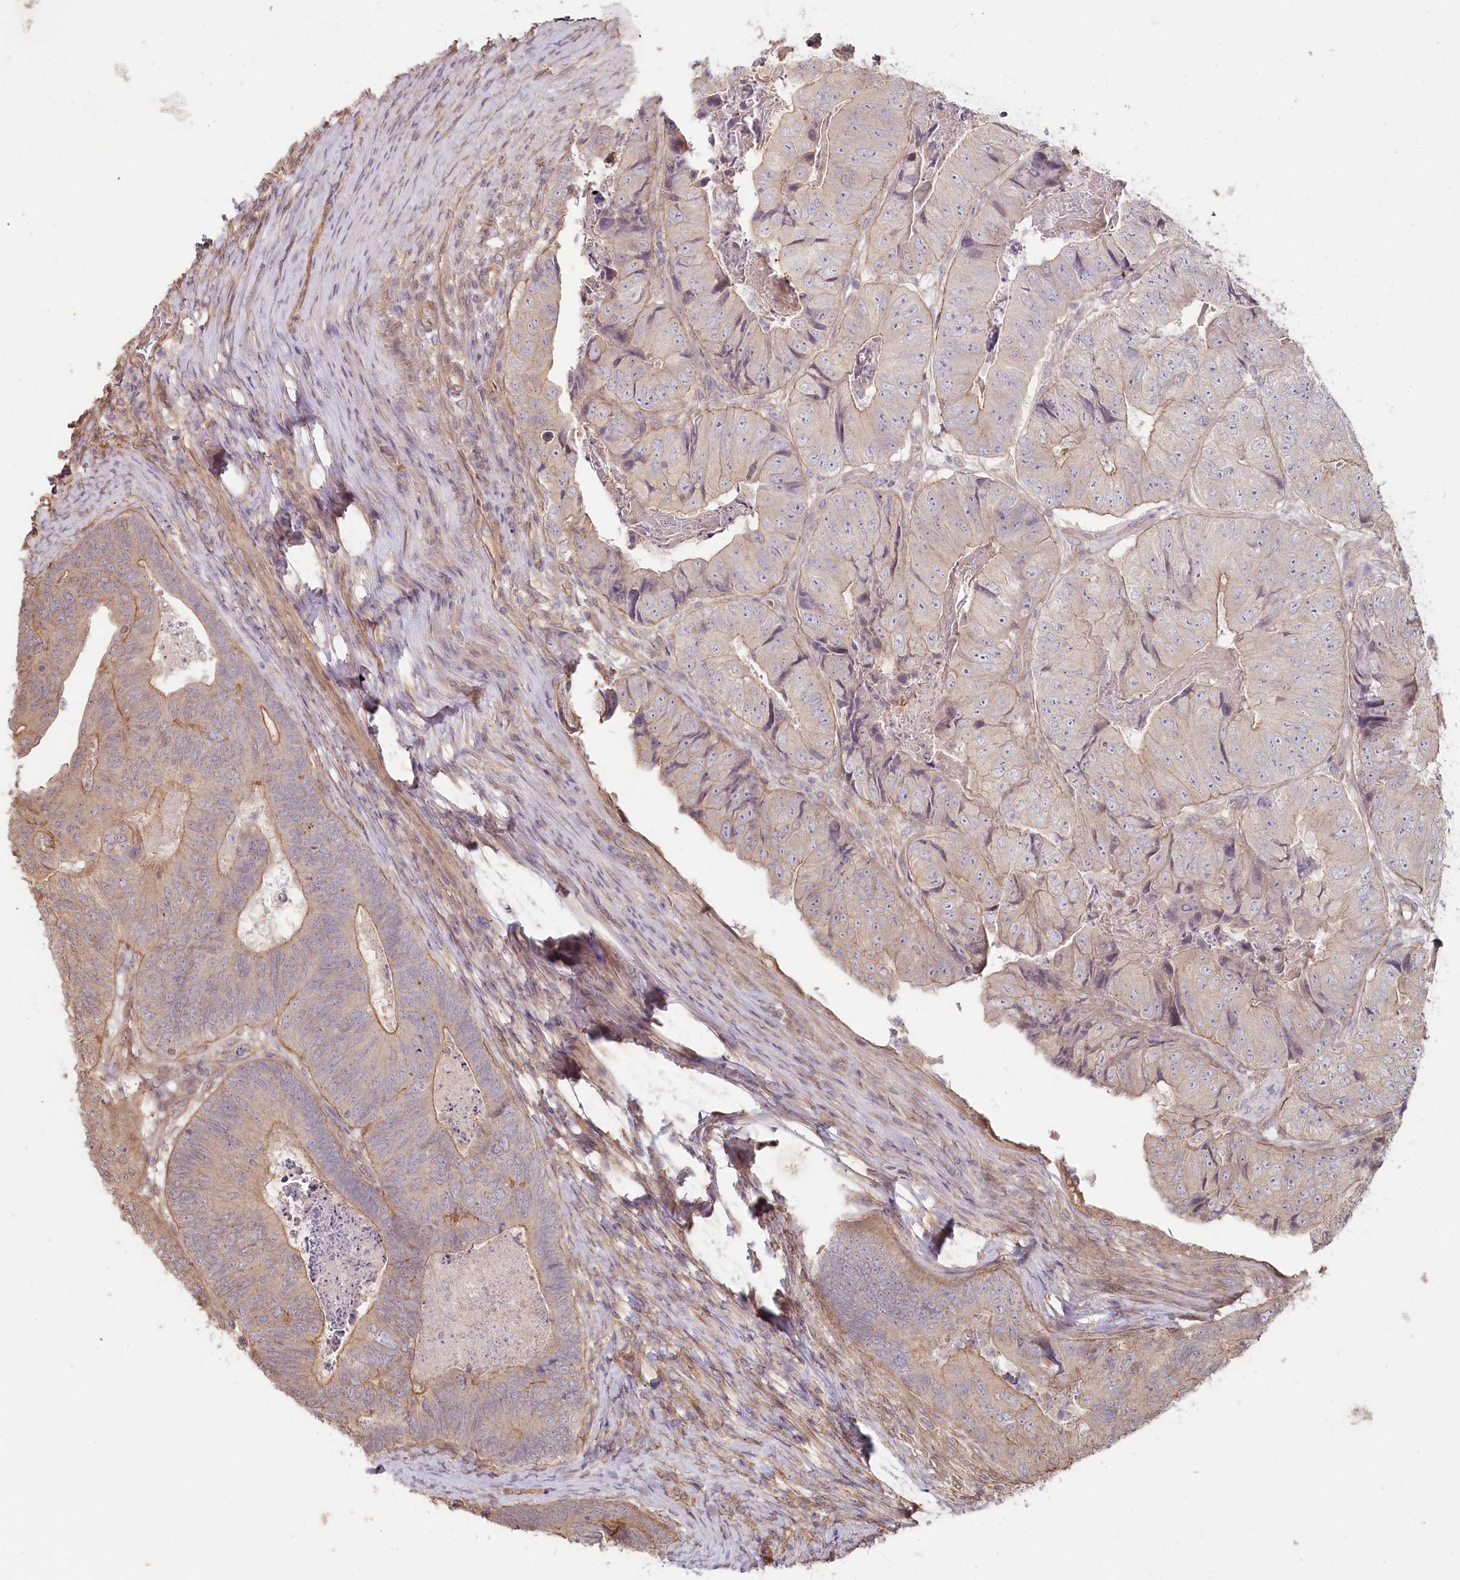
{"staining": {"intensity": "weak", "quantity": "25%-75%", "location": "cytoplasmic/membranous"}, "tissue": "colorectal cancer", "cell_type": "Tumor cells", "image_type": "cancer", "snomed": [{"axis": "morphology", "description": "Adenocarcinoma, NOS"}, {"axis": "topography", "description": "Colon"}], "caption": "A brown stain highlights weak cytoplasmic/membranous positivity of a protein in human colorectal cancer (adenocarcinoma) tumor cells.", "gene": "TCHP", "patient": {"sex": "female", "age": 67}}